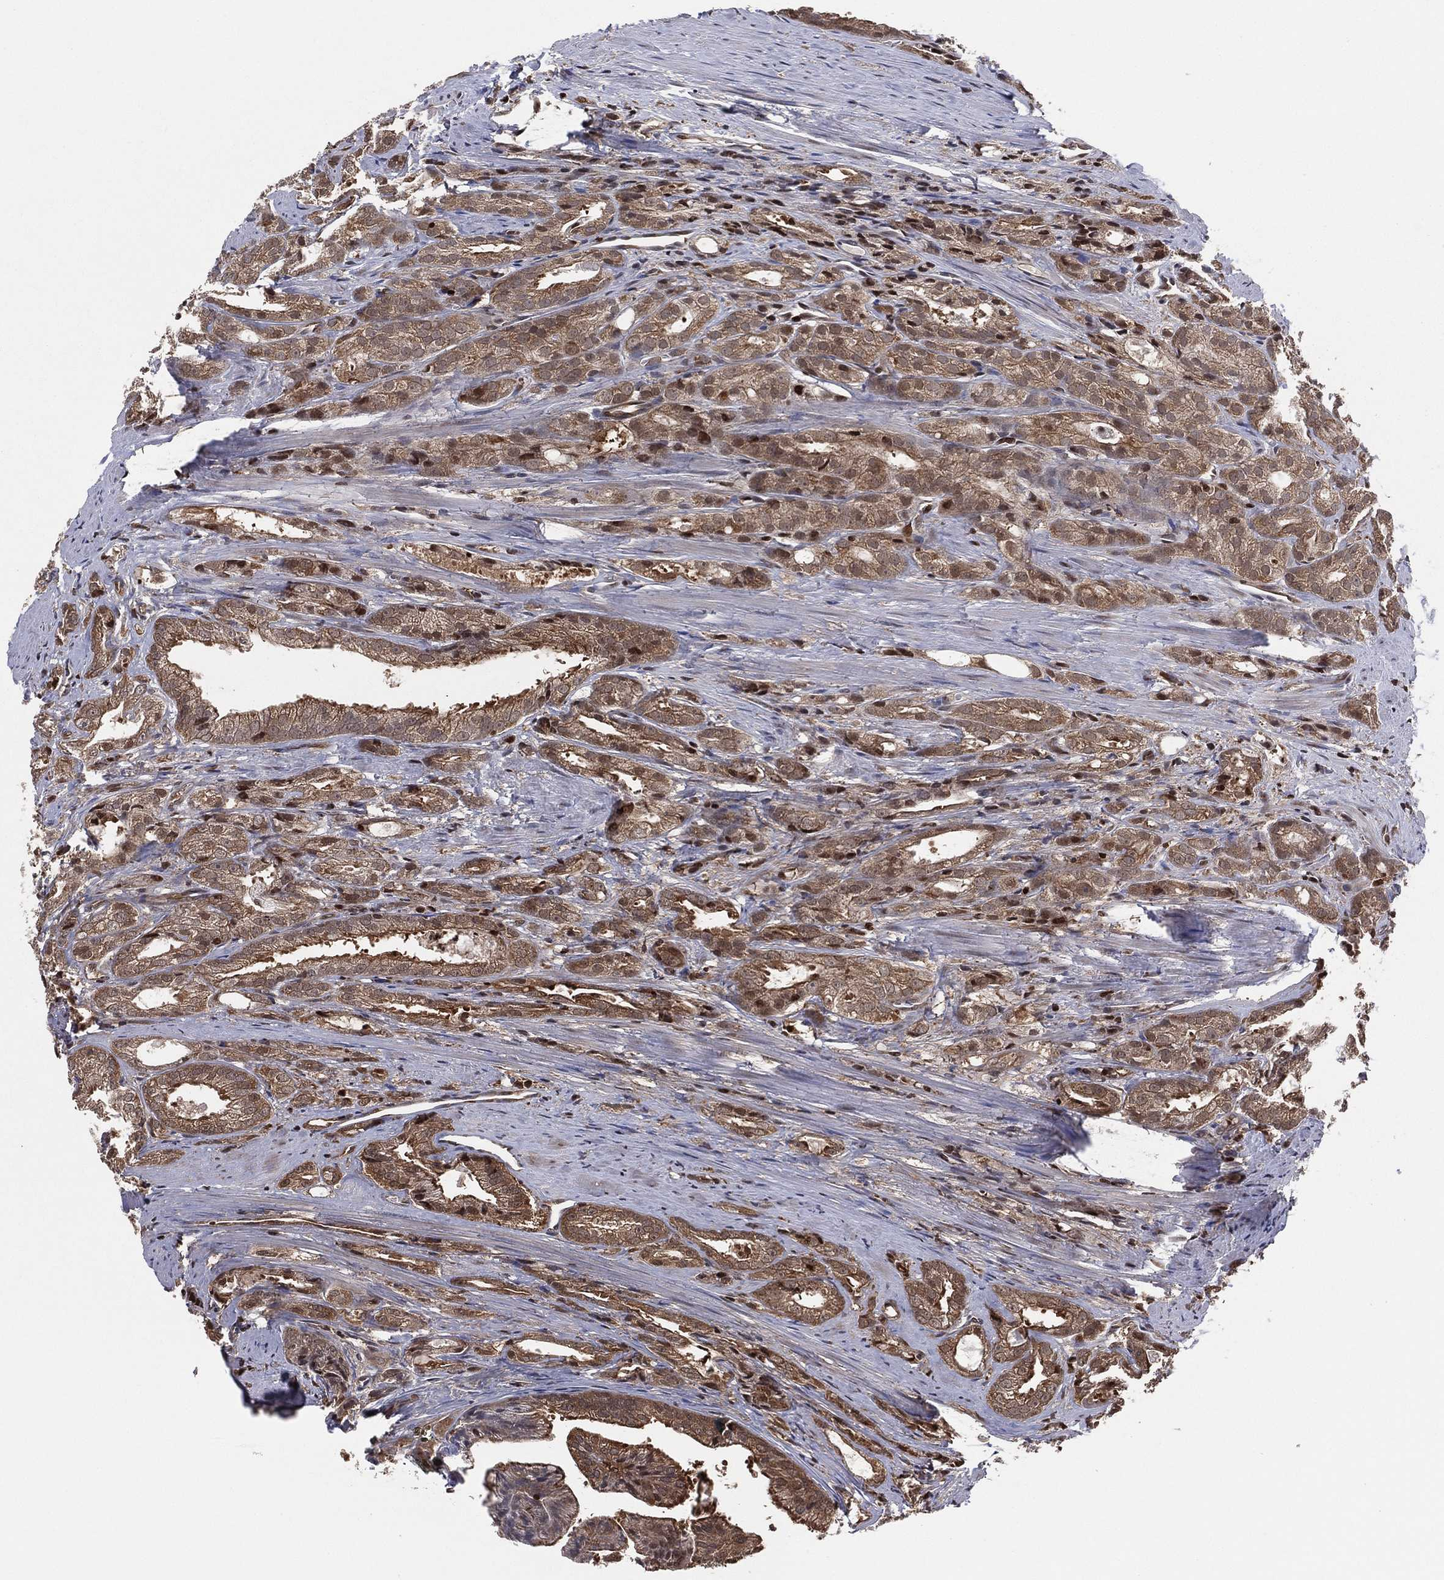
{"staining": {"intensity": "moderate", "quantity": ">75%", "location": "cytoplasmic/membranous"}, "tissue": "prostate cancer", "cell_type": "Tumor cells", "image_type": "cancer", "snomed": [{"axis": "morphology", "description": "Adenocarcinoma, NOS"}, {"axis": "morphology", "description": "Adenocarcinoma, High grade"}, {"axis": "topography", "description": "Prostate"}], "caption": "Immunohistochemical staining of human prostate adenocarcinoma reveals moderate cytoplasmic/membranous protein expression in about >75% of tumor cells. (DAB = brown stain, brightfield microscopy at high magnification).", "gene": "PSMA1", "patient": {"sex": "male", "age": 70}}